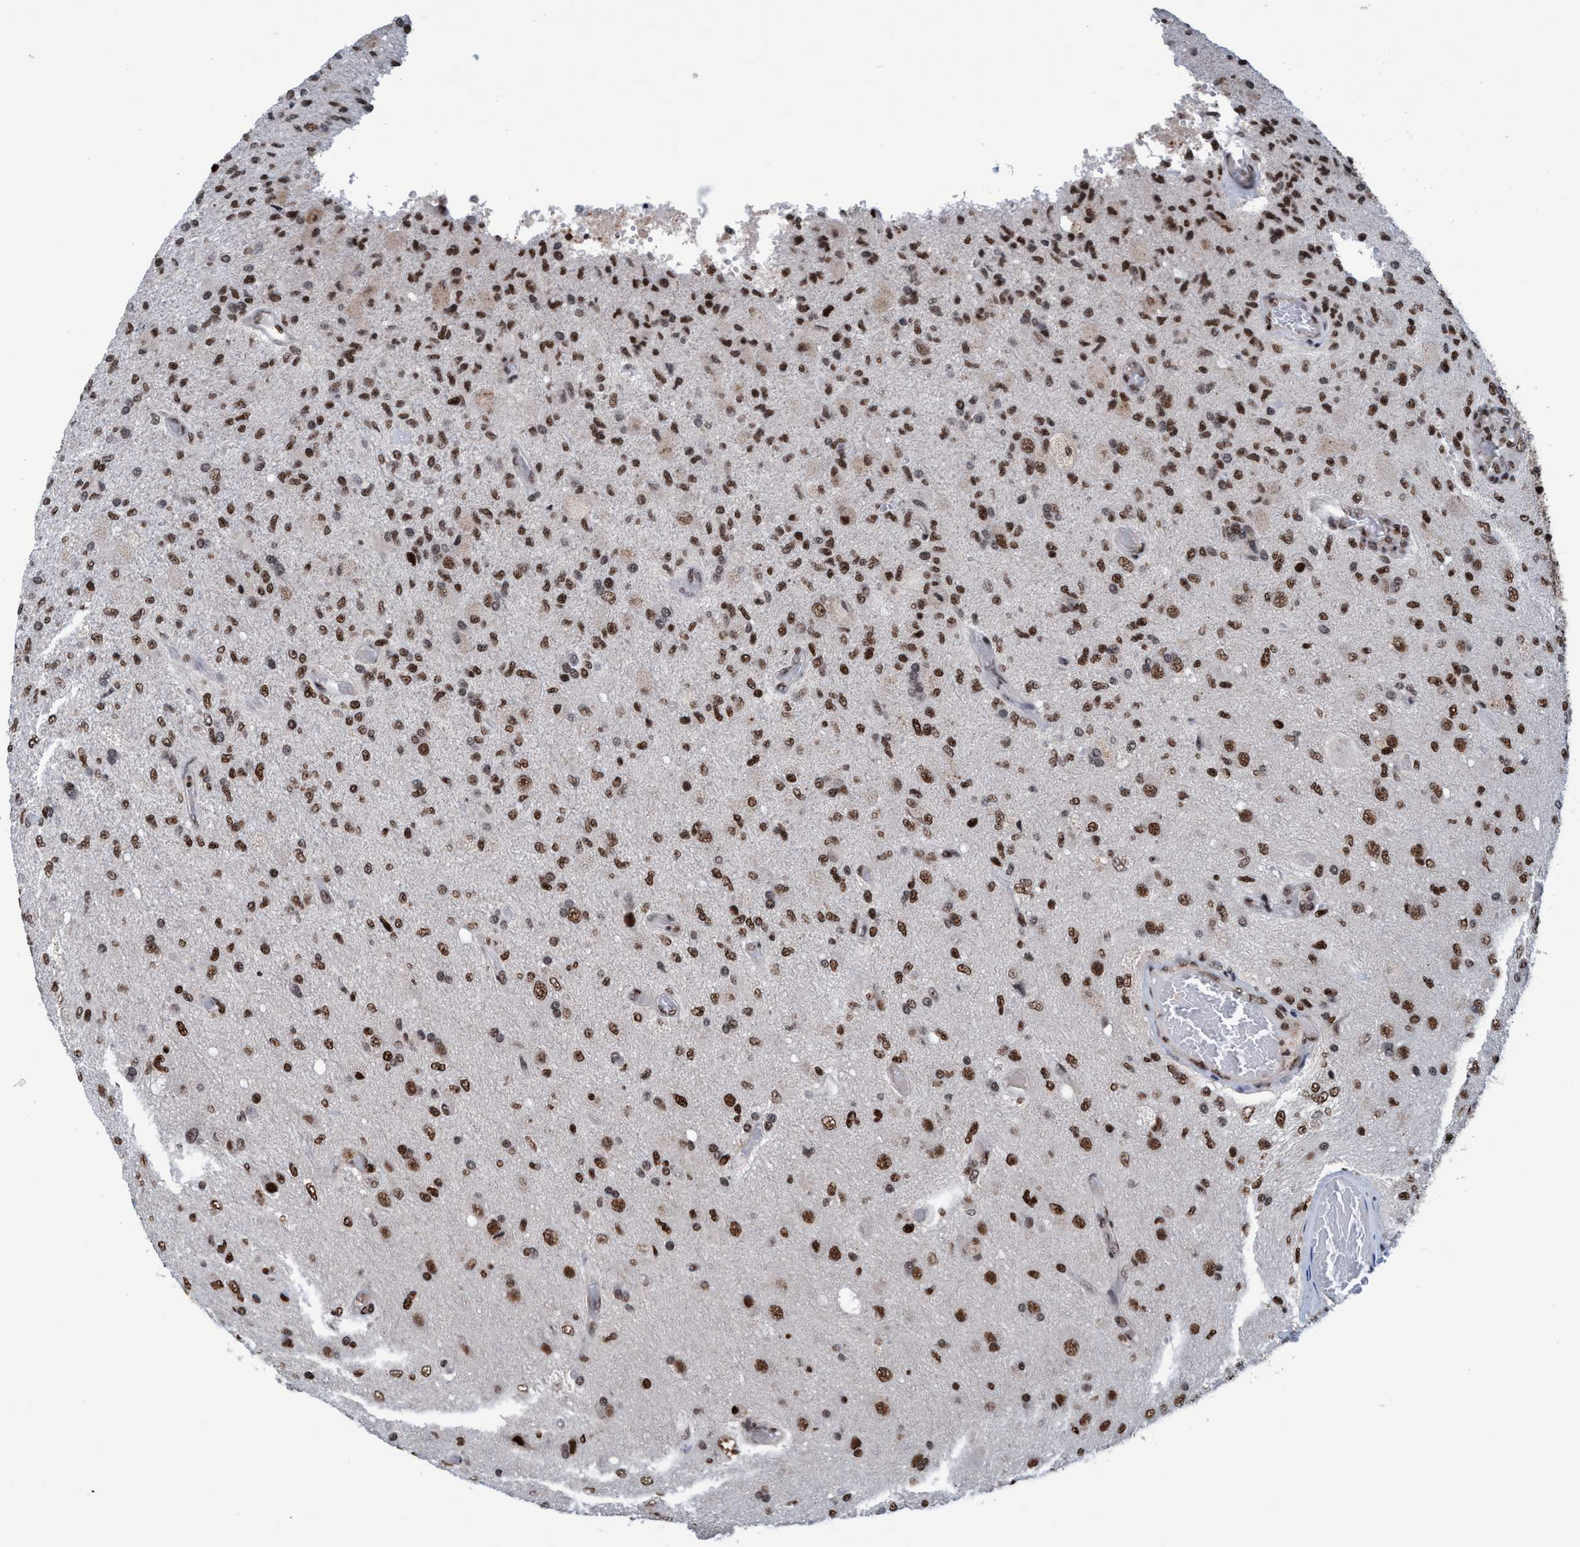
{"staining": {"intensity": "strong", "quantity": ">75%", "location": "nuclear"}, "tissue": "glioma", "cell_type": "Tumor cells", "image_type": "cancer", "snomed": [{"axis": "morphology", "description": "Normal tissue, NOS"}, {"axis": "morphology", "description": "Glioma, malignant, High grade"}, {"axis": "topography", "description": "Cerebral cortex"}], "caption": "Tumor cells display high levels of strong nuclear positivity in approximately >75% of cells in human glioma. (IHC, brightfield microscopy, high magnification).", "gene": "TOPBP1", "patient": {"sex": "male", "age": 77}}